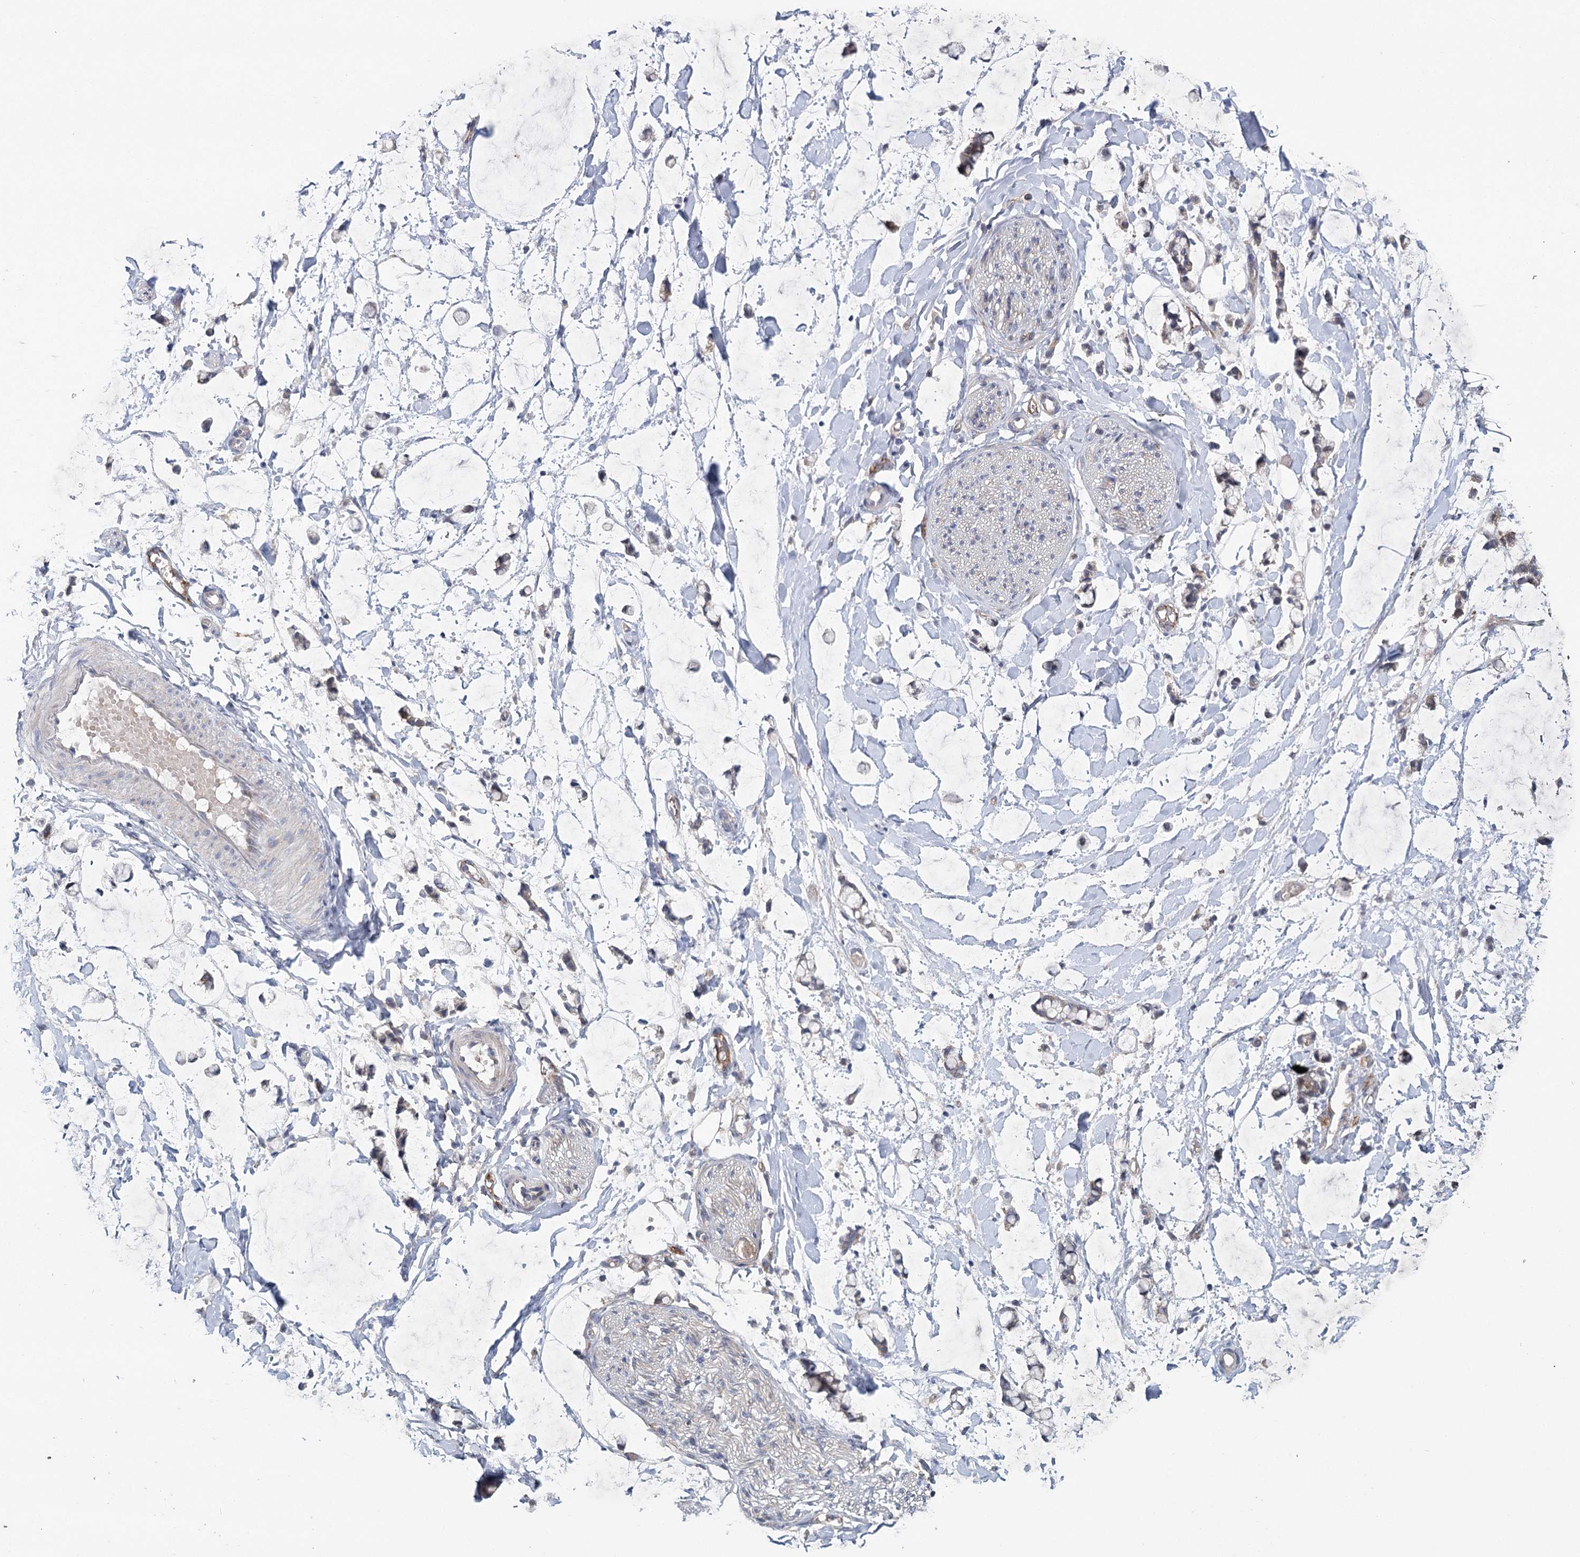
{"staining": {"intensity": "weak", "quantity": "25%-75%", "location": "cytoplasmic/membranous"}, "tissue": "adipose tissue", "cell_type": "Adipocytes", "image_type": "normal", "snomed": [{"axis": "morphology", "description": "Normal tissue, NOS"}, {"axis": "morphology", "description": "Adenocarcinoma, NOS"}, {"axis": "topography", "description": "Colon"}, {"axis": "topography", "description": "Peripheral nerve tissue"}], "caption": "DAB (3,3'-diaminobenzidine) immunohistochemical staining of normal human adipose tissue exhibits weak cytoplasmic/membranous protein expression in about 25%-75% of adipocytes.", "gene": "MAP3K13", "patient": {"sex": "male", "age": 14}}